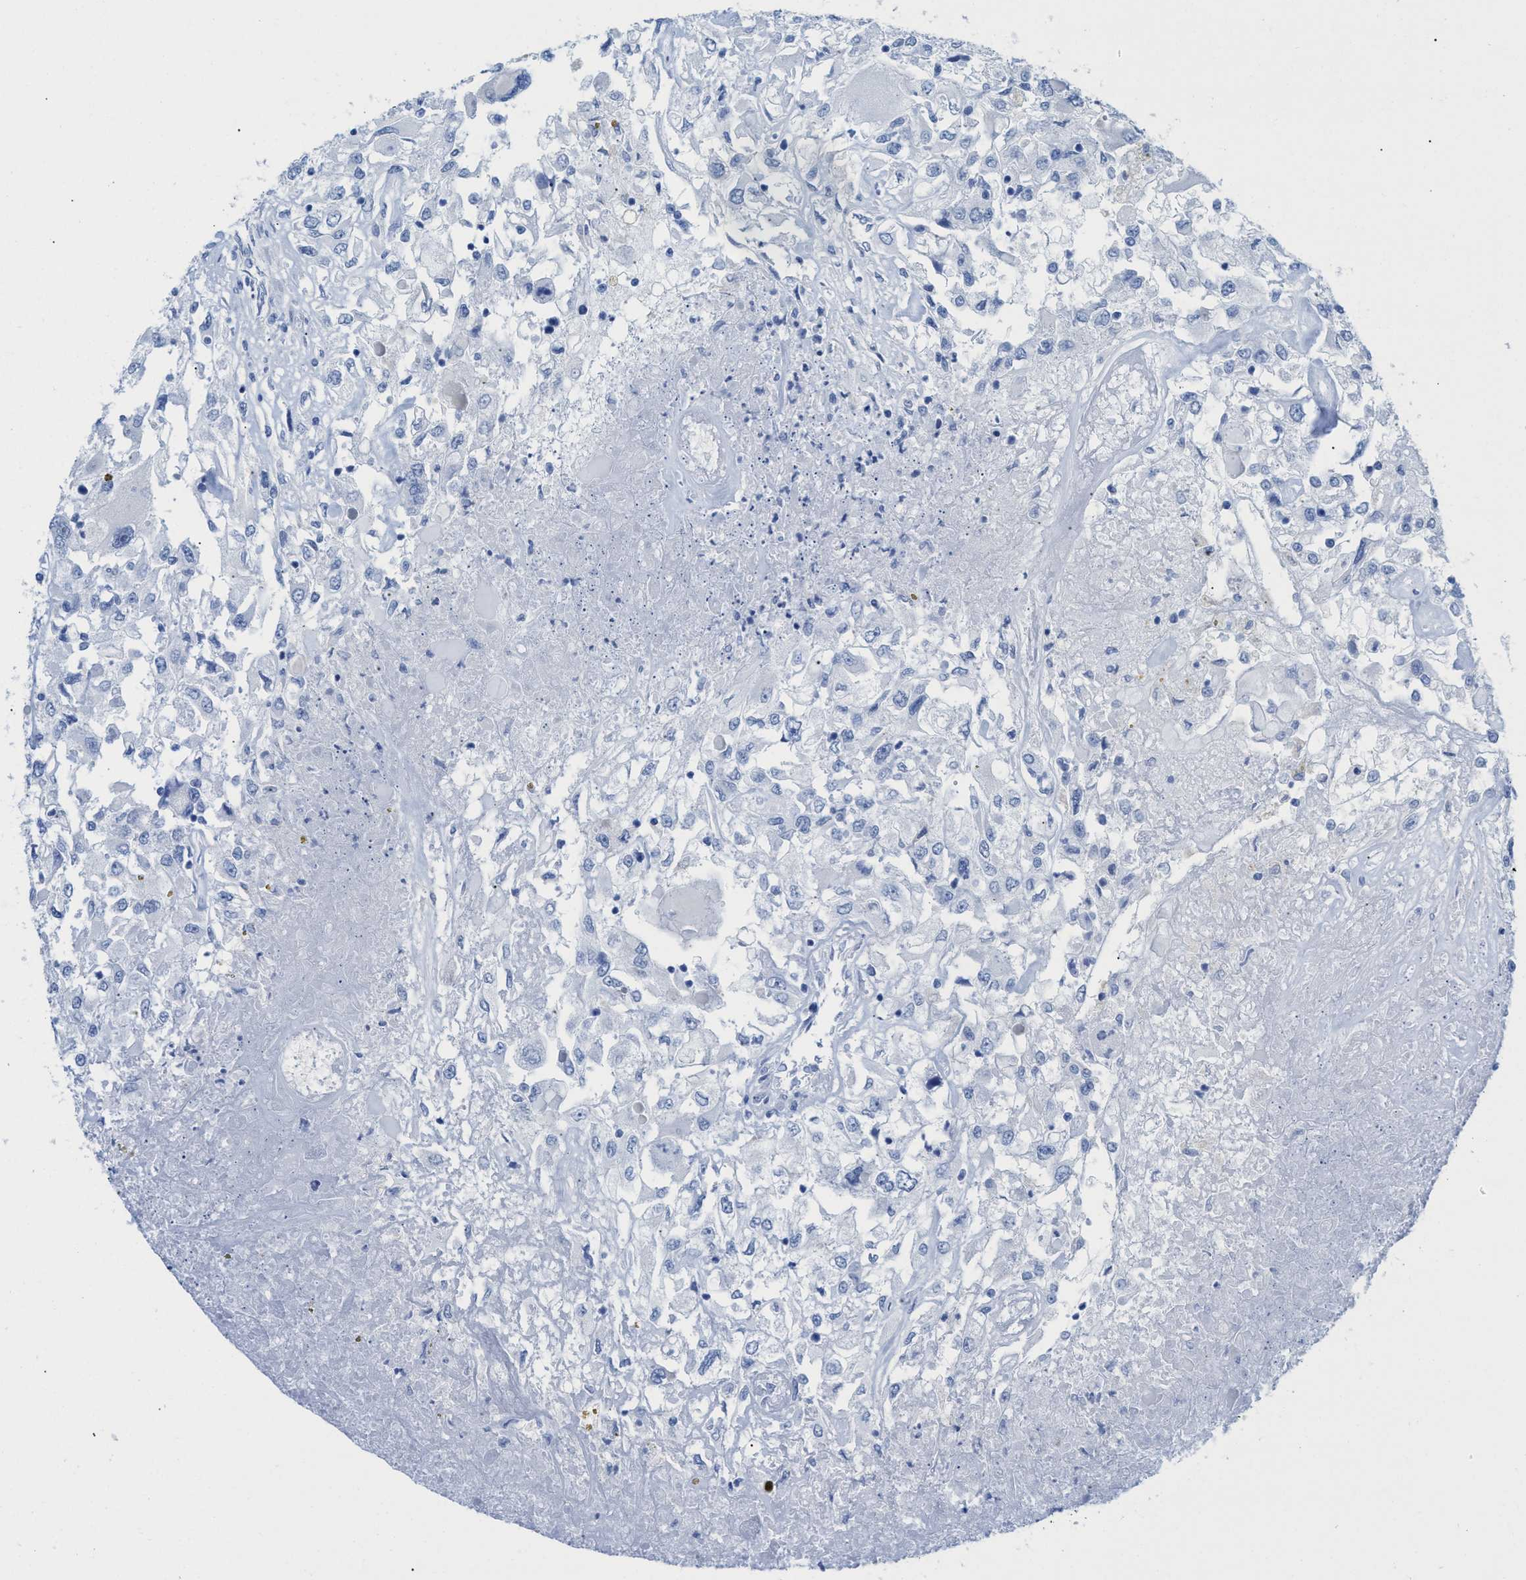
{"staining": {"intensity": "negative", "quantity": "none", "location": "none"}, "tissue": "renal cancer", "cell_type": "Tumor cells", "image_type": "cancer", "snomed": [{"axis": "morphology", "description": "Adenocarcinoma, NOS"}, {"axis": "topography", "description": "Kidney"}], "caption": "Histopathology image shows no protein expression in tumor cells of adenocarcinoma (renal) tissue.", "gene": "ANKFN1", "patient": {"sex": "female", "age": 52}}